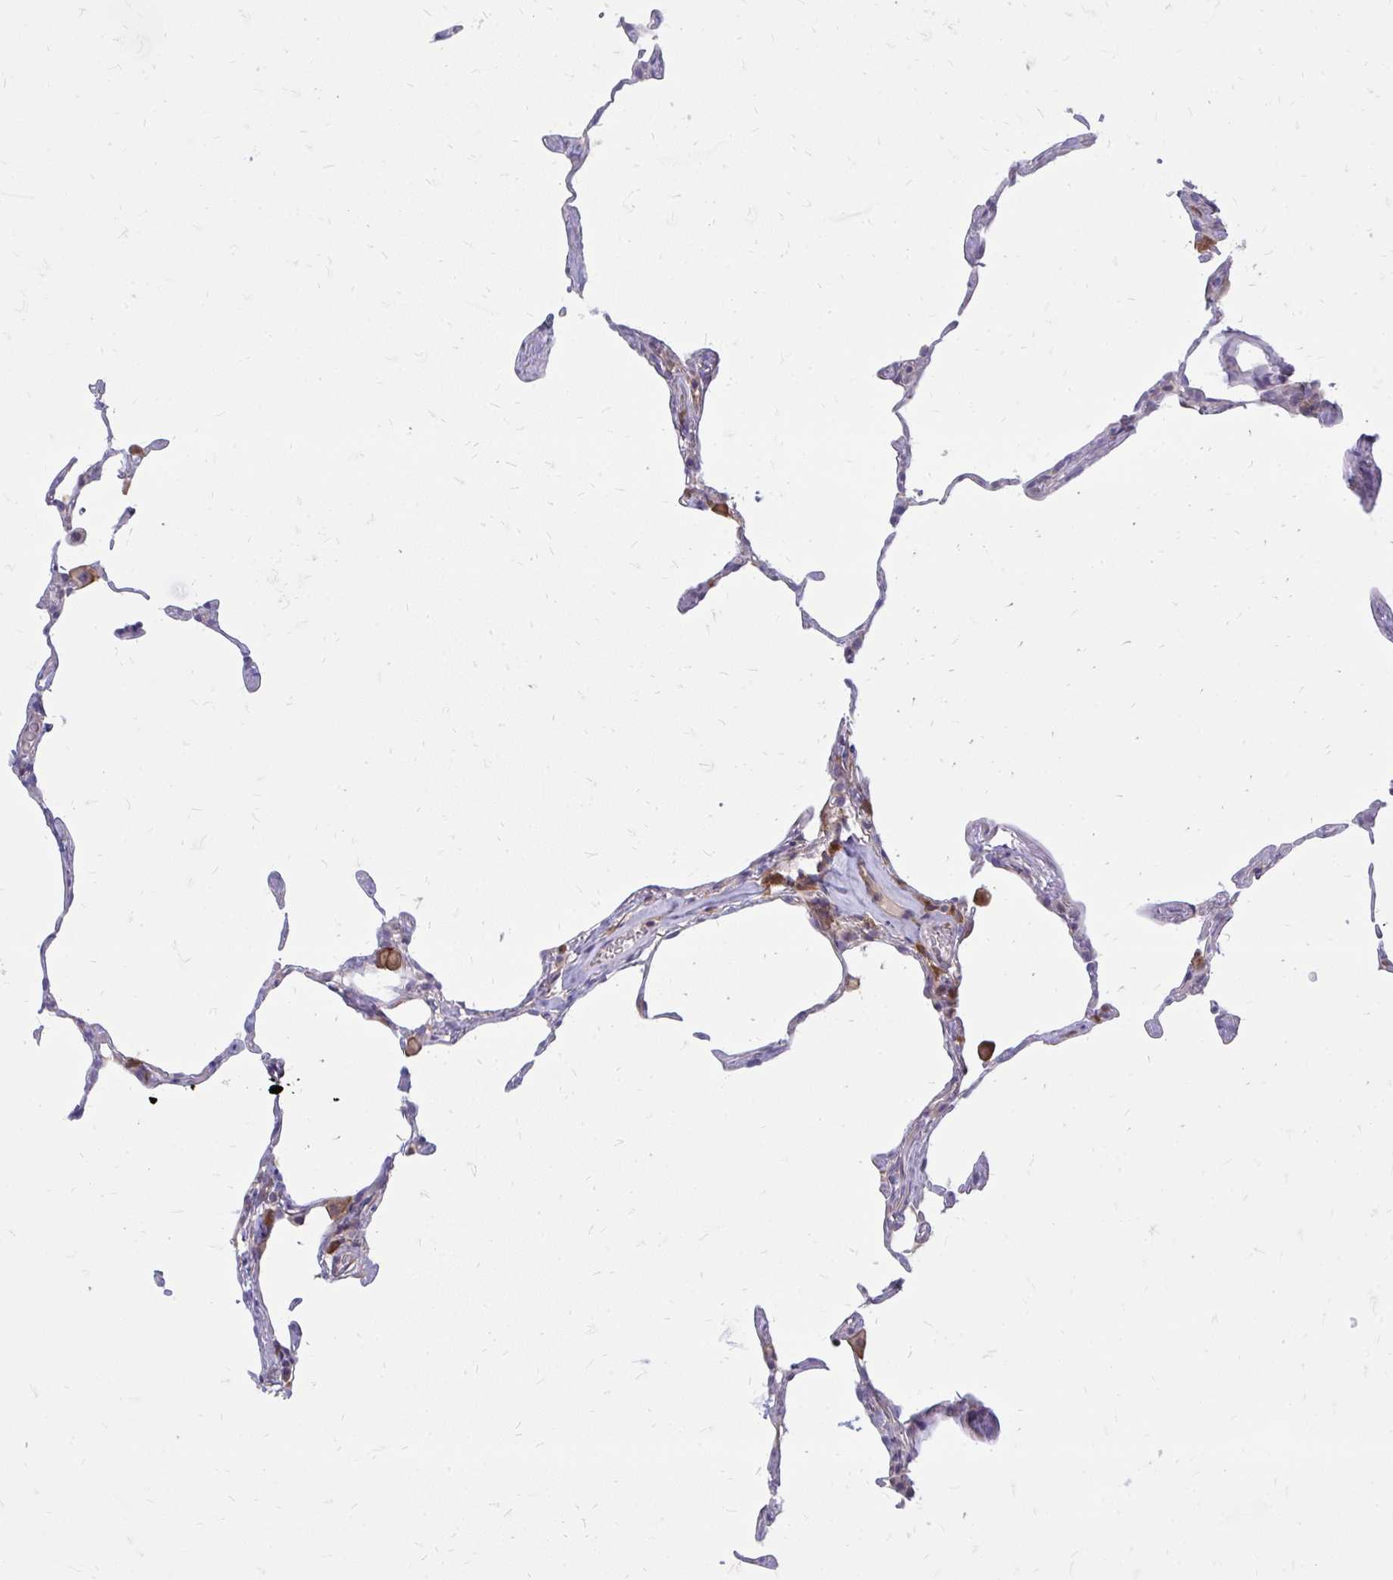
{"staining": {"intensity": "negative", "quantity": "none", "location": "none"}, "tissue": "lung", "cell_type": "Alveolar cells", "image_type": "normal", "snomed": [{"axis": "morphology", "description": "Normal tissue, NOS"}, {"axis": "topography", "description": "Lung"}], "caption": "Human lung stained for a protein using immunohistochemistry demonstrates no positivity in alveolar cells.", "gene": "ASAP1", "patient": {"sex": "female", "age": 57}}